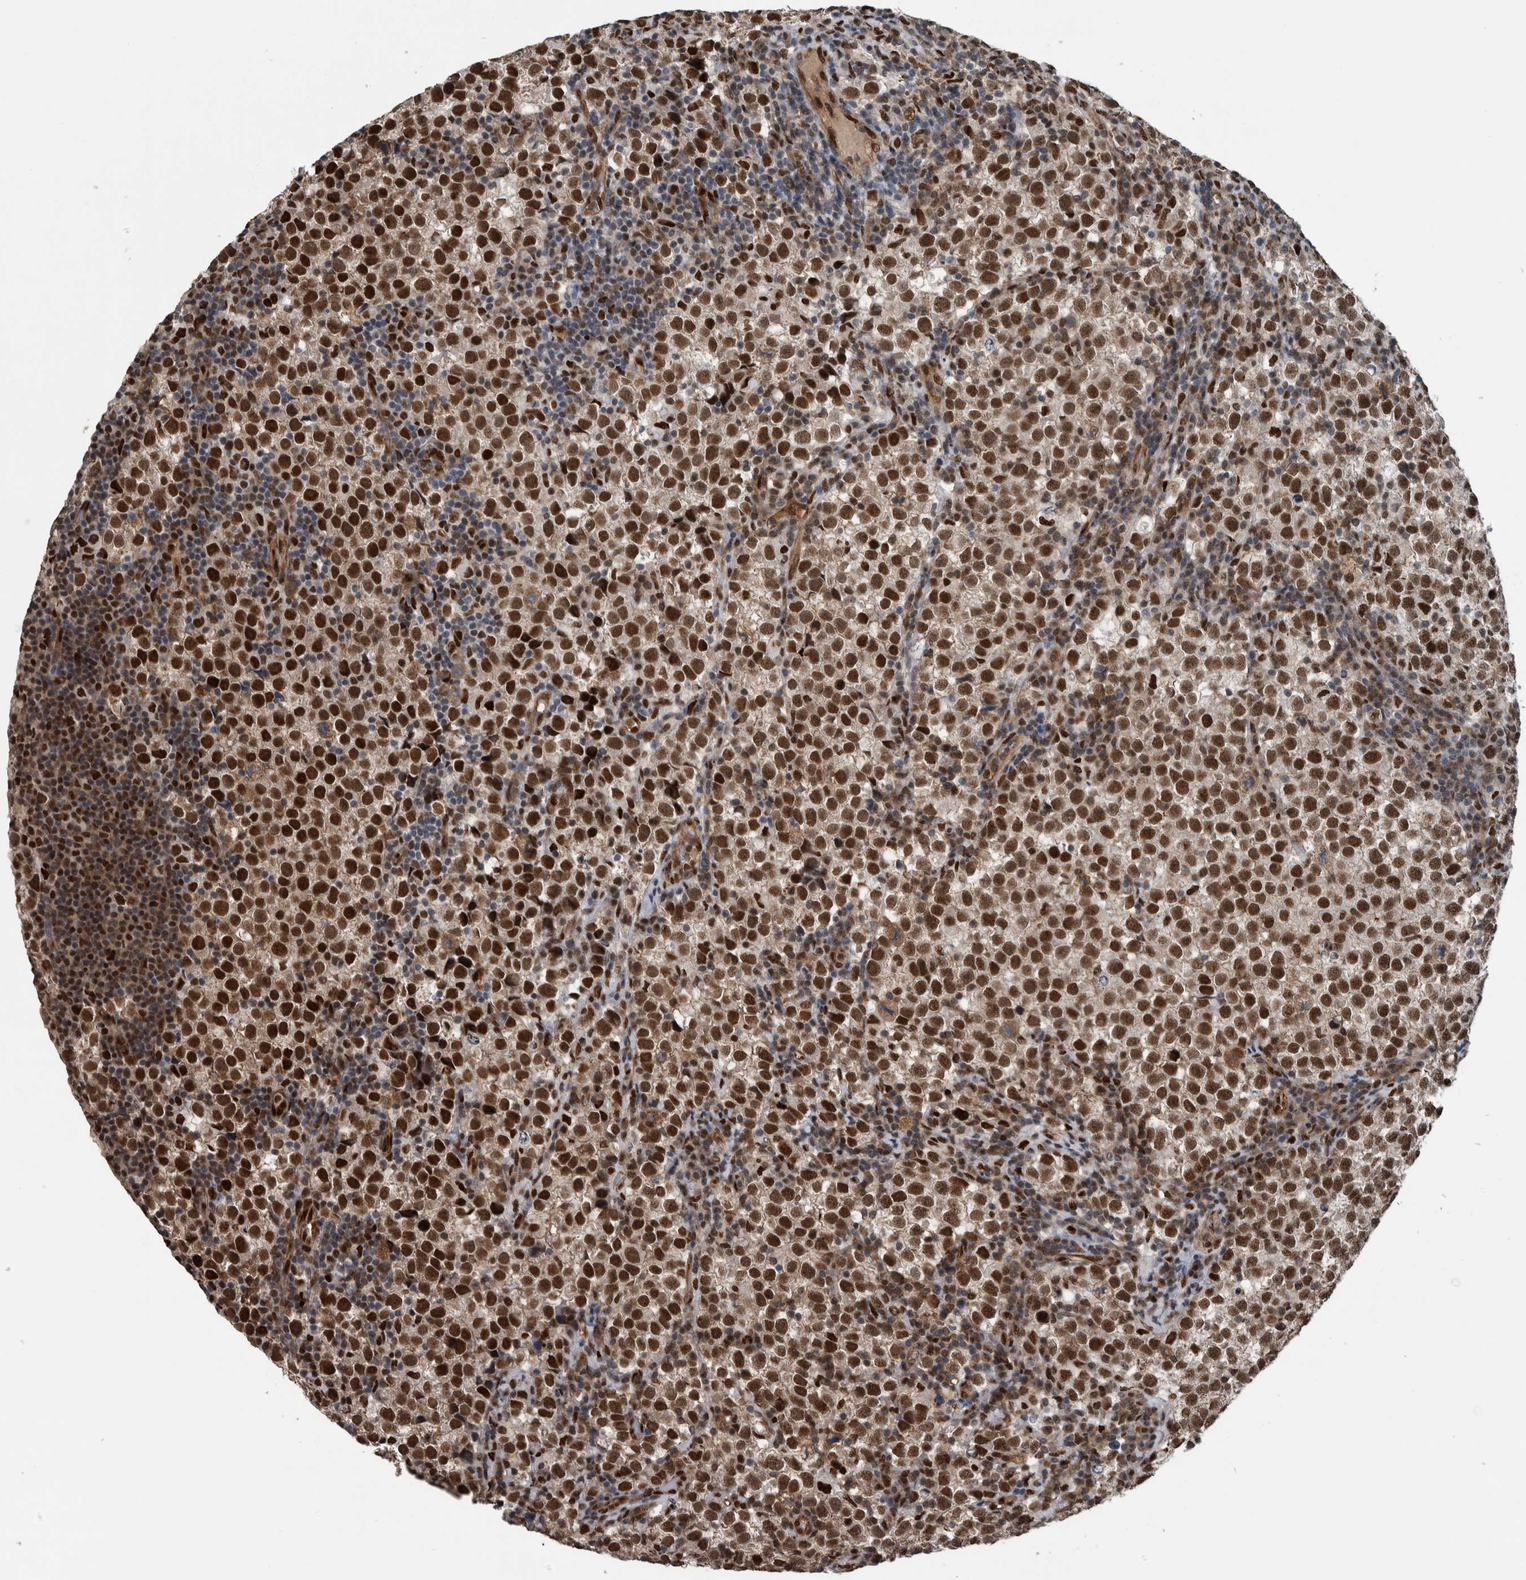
{"staining": {"intensity": "strong", "quantity": ">75%", "location": "nuclear"}, "tissue": "testis cancer", "cell_type": "Tumor cells", "image_type": "cancer", "snomed": [{"axis": "morphology", "description": "Normal tissue, NOS"}, {"axis": "morphology", "description": "Seminoma, NOS"}, {"axis": "topography", "description": "Testis"}], "caption": "About >75% of tumor cells in human testis cancer demonstrate strong nuclear protein expression as visualized by brown immunohistochemical staining.", "gene": "FAM135B", "patient": {"sex": "male", "age": 43}}